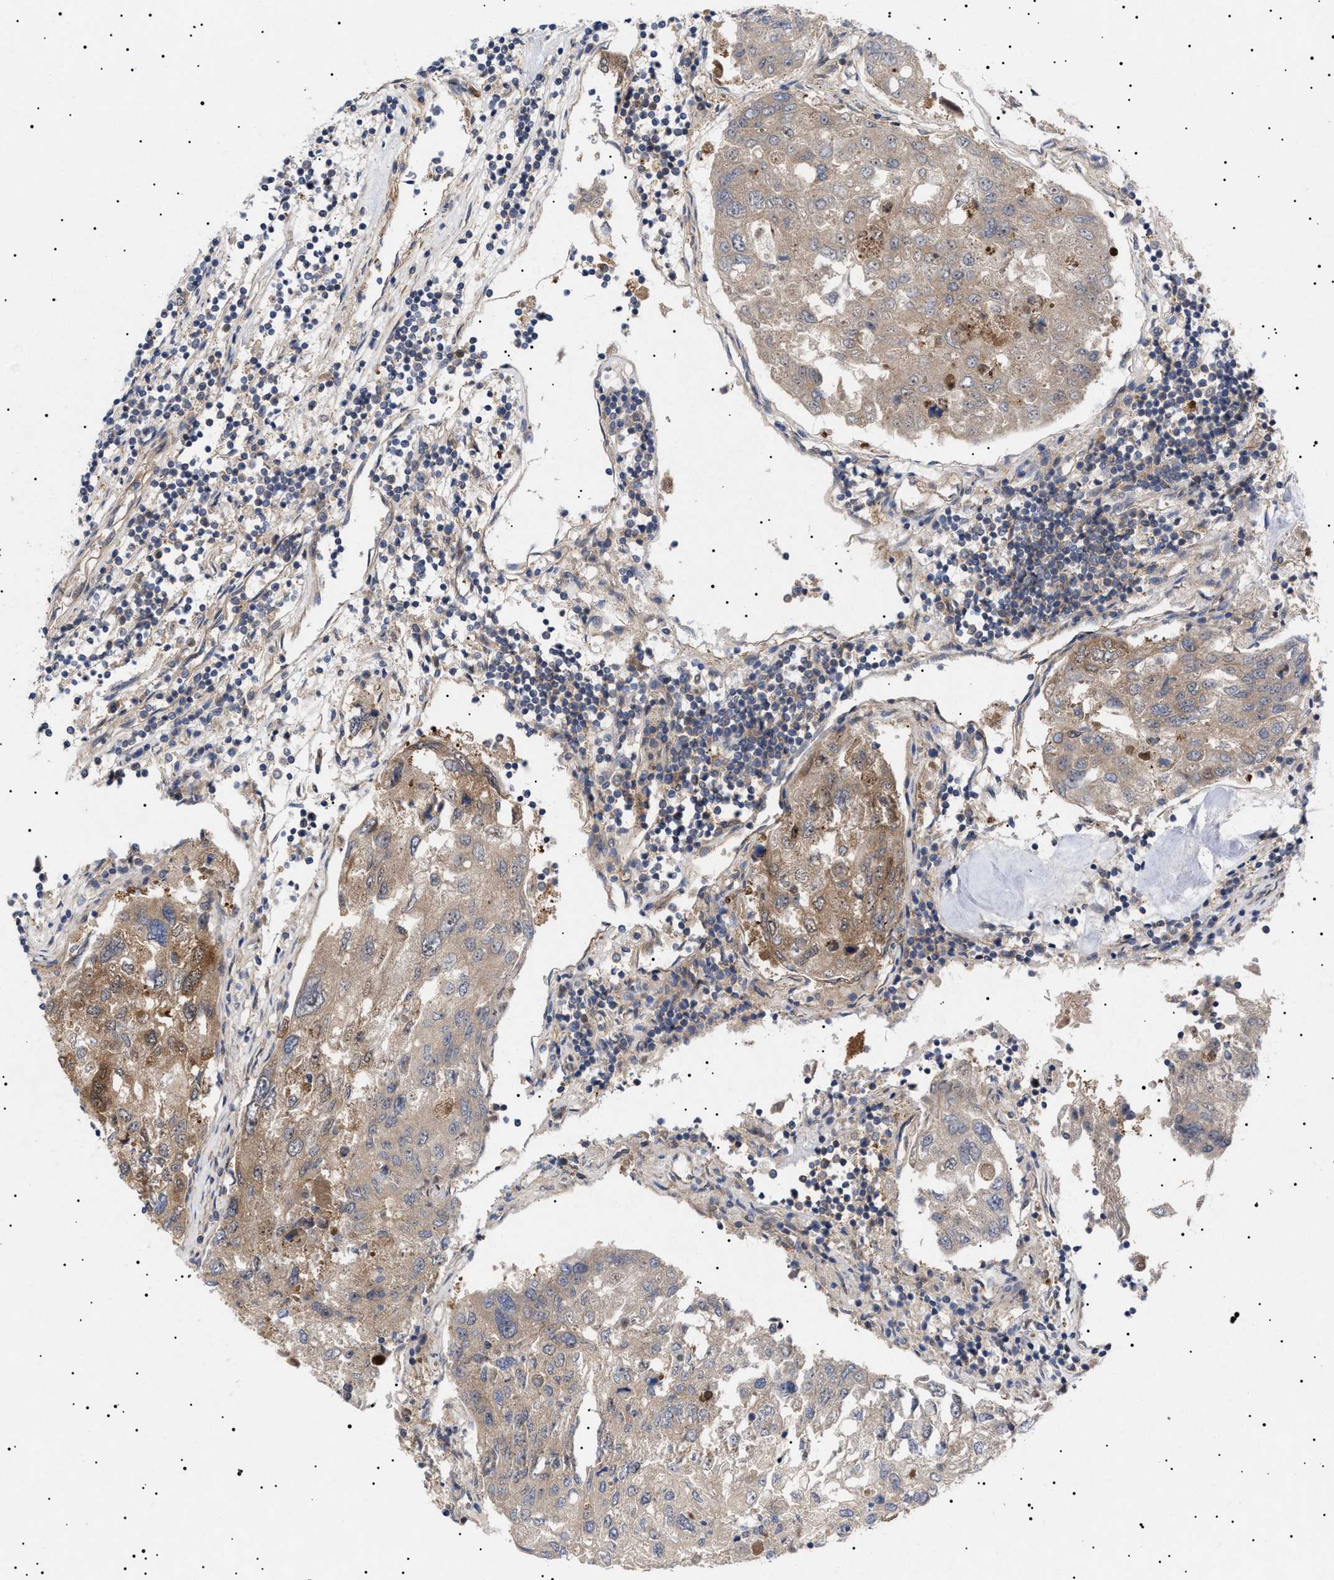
{"staining": {"intensity": "weak", "quantity": ">75%", "location": "cytoplasmic/membranous"}, "tissue": "urothelial cancer", "cell_type": "Tumor cells", "image_type": "cancer", "snomed": [{"axis": "morphology", "description": "Urothelial carcinoma, High grade"}, {"axis": "topography", "description": "Lymph node"}, {"axis": "topography", "description": "Urinary bladder"}], "caption": "Urothelial carcinoma (high-grade) tissue demonstrates weak cytoplasmic/membranous expression in approximately >75% of tumor cells, visualized by immunohistochemistry.", "gene": "NPLOC4", "patient": {"sex": "male", "age": 51}}